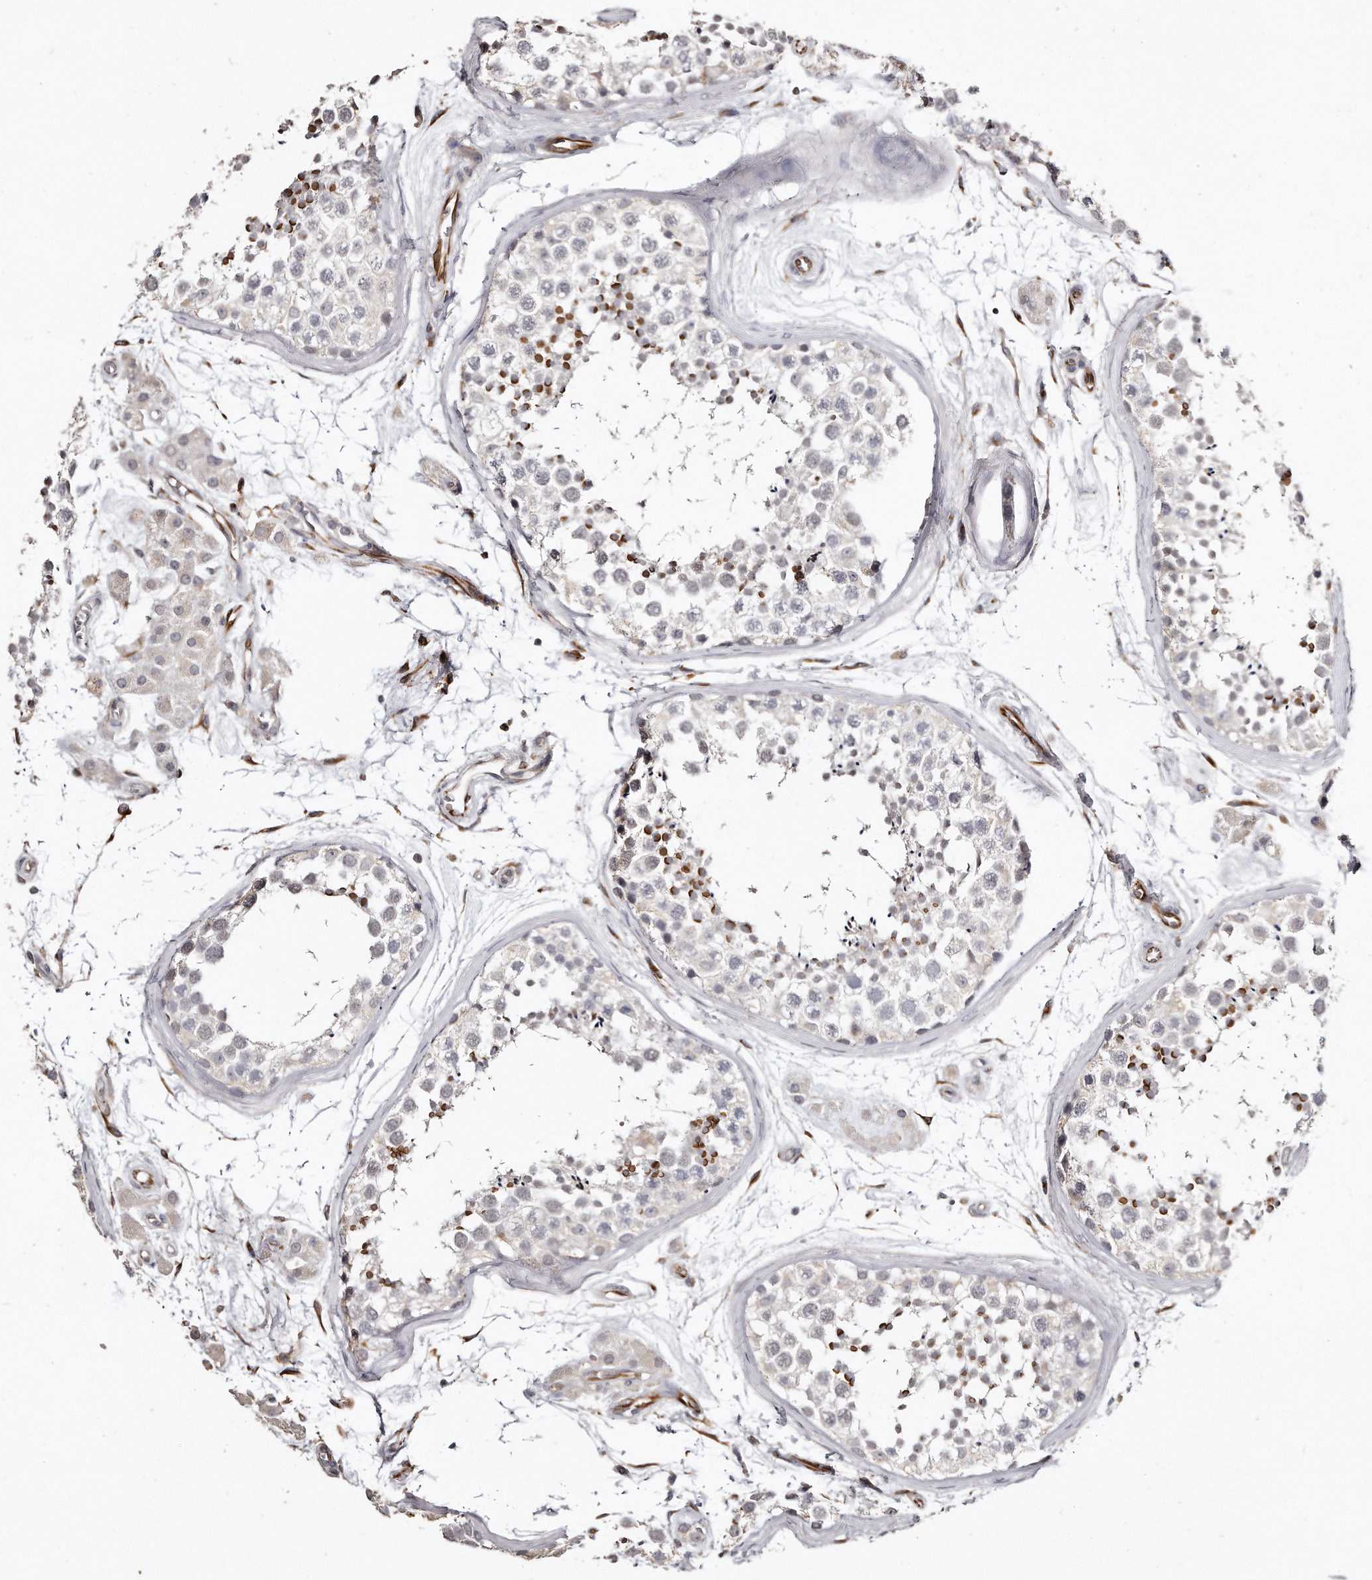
{"staining": {"intensity": "strong", "quantity": "<25%", "location": "cytoplasmic/membranous"}, "tissue": "testis", "cell_type": "Cells in seminiferous ducts", "image_type": "normal", "snomed": [{"axis": "morphology", "description": "Normal tissue, NOS"}, {"axis": "topography", "description": "Testis"}], "caption": "There is medium levels of strong cytoplasmic/membranous positivity in cells in seminiferous ducts of unremarkable testis, as demonstrated by immunohistochemical staining (brown color).", "gene": "ZYG11A", "patient": {"sex": "male", "age": 56}}